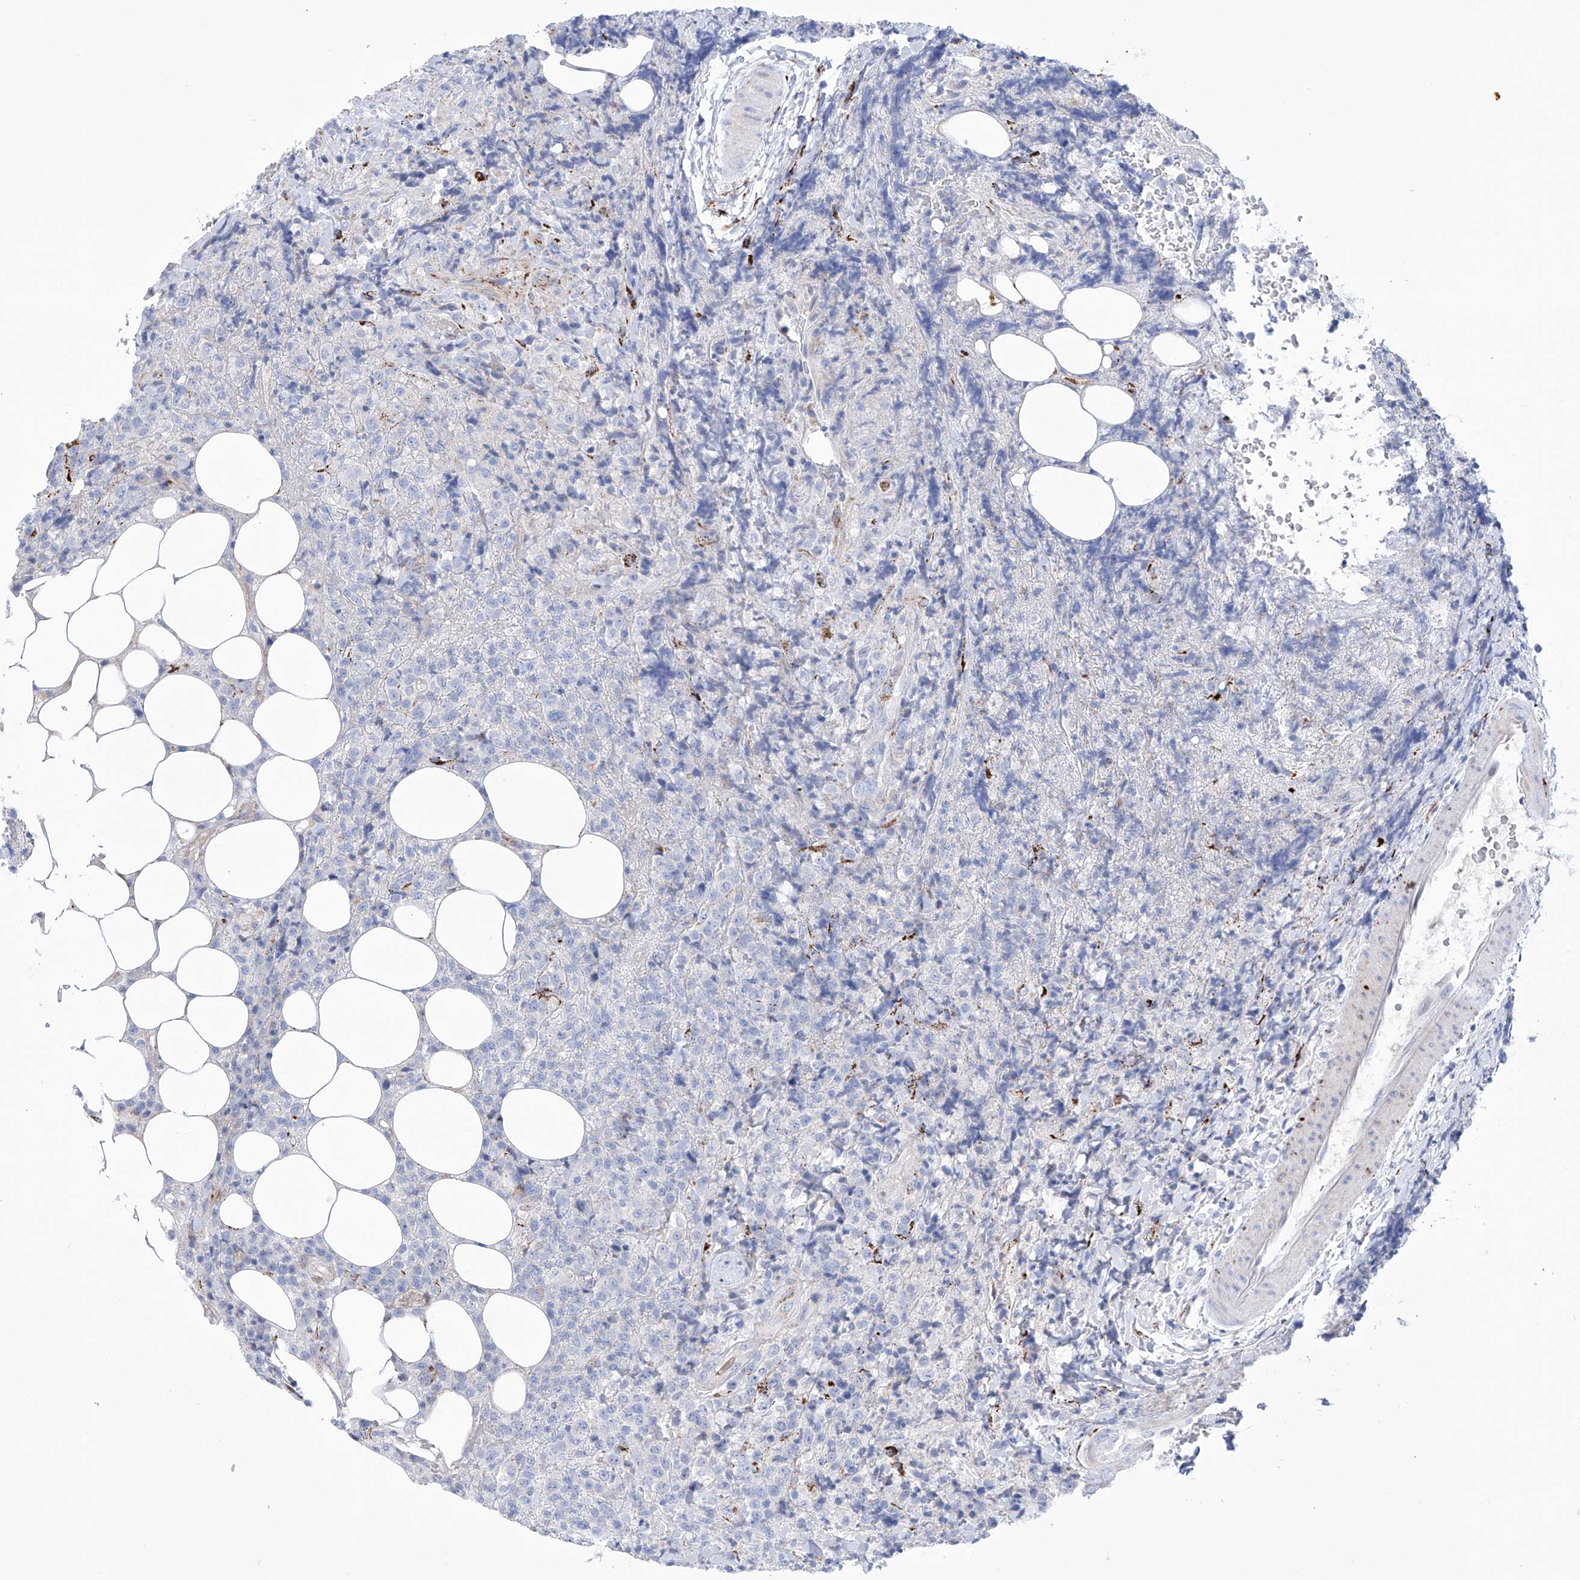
{"staining": {"intensity": "negative", "quantity": "none", "location": "none"}, "tissue": "lymphoma", "cell_type": "Tumor cells", "image_type": "cancer", "snomed": [{"axis": "morphology", "description": "Malignant lymphoma, non-Hodgkin's type, High grade"}, {"axis": "topography", "description": "Lymph node"}], "caption": "This is an immunohistochemistry photomicrograph of malignant lymphoma, non-Hodgkin's type (high-grade). There is no staining in tumor cells.", "gene": "C1orf87", "patient": {"sex": "male", "age": 13}}